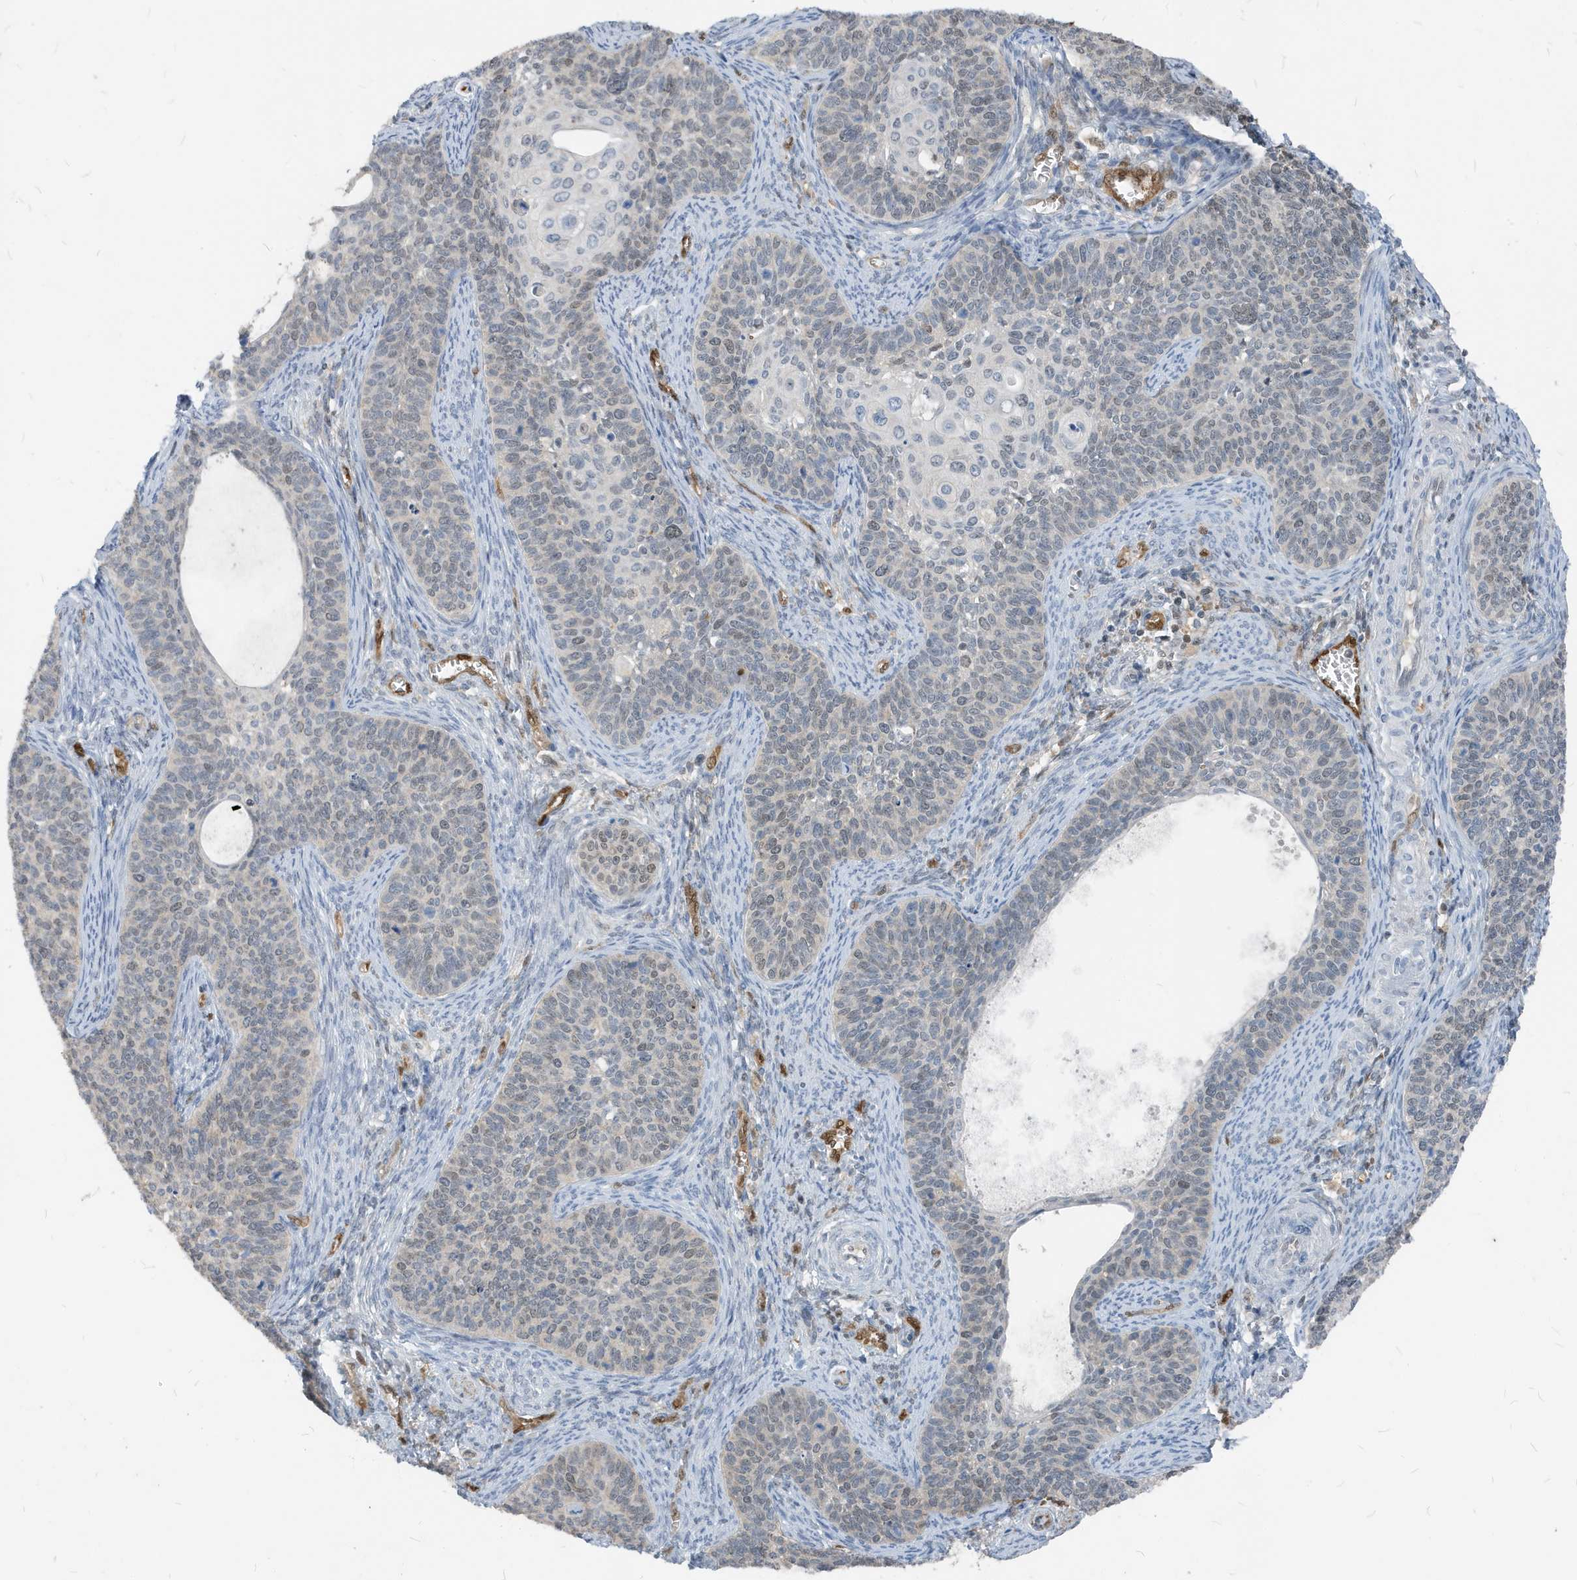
{"staining": {"intensity": "moderate", "quantity": "25%-75%", "location": "nuclear"}, "tissue": "cervical cancer", "cell_type": "Tumor cells", "image_type": "cancer", "snomed": [{"axis": "morphology", "description": "Squamous cell carcinoma, NOS"}, {"axis": "topography", "description": "Cervix"}], "caption": "Cervical cancer stained with a protein marker shows moderate staining in tumor cells.", "gene": "NCOA7", "patient": {"sex": "female", "age": 33}}